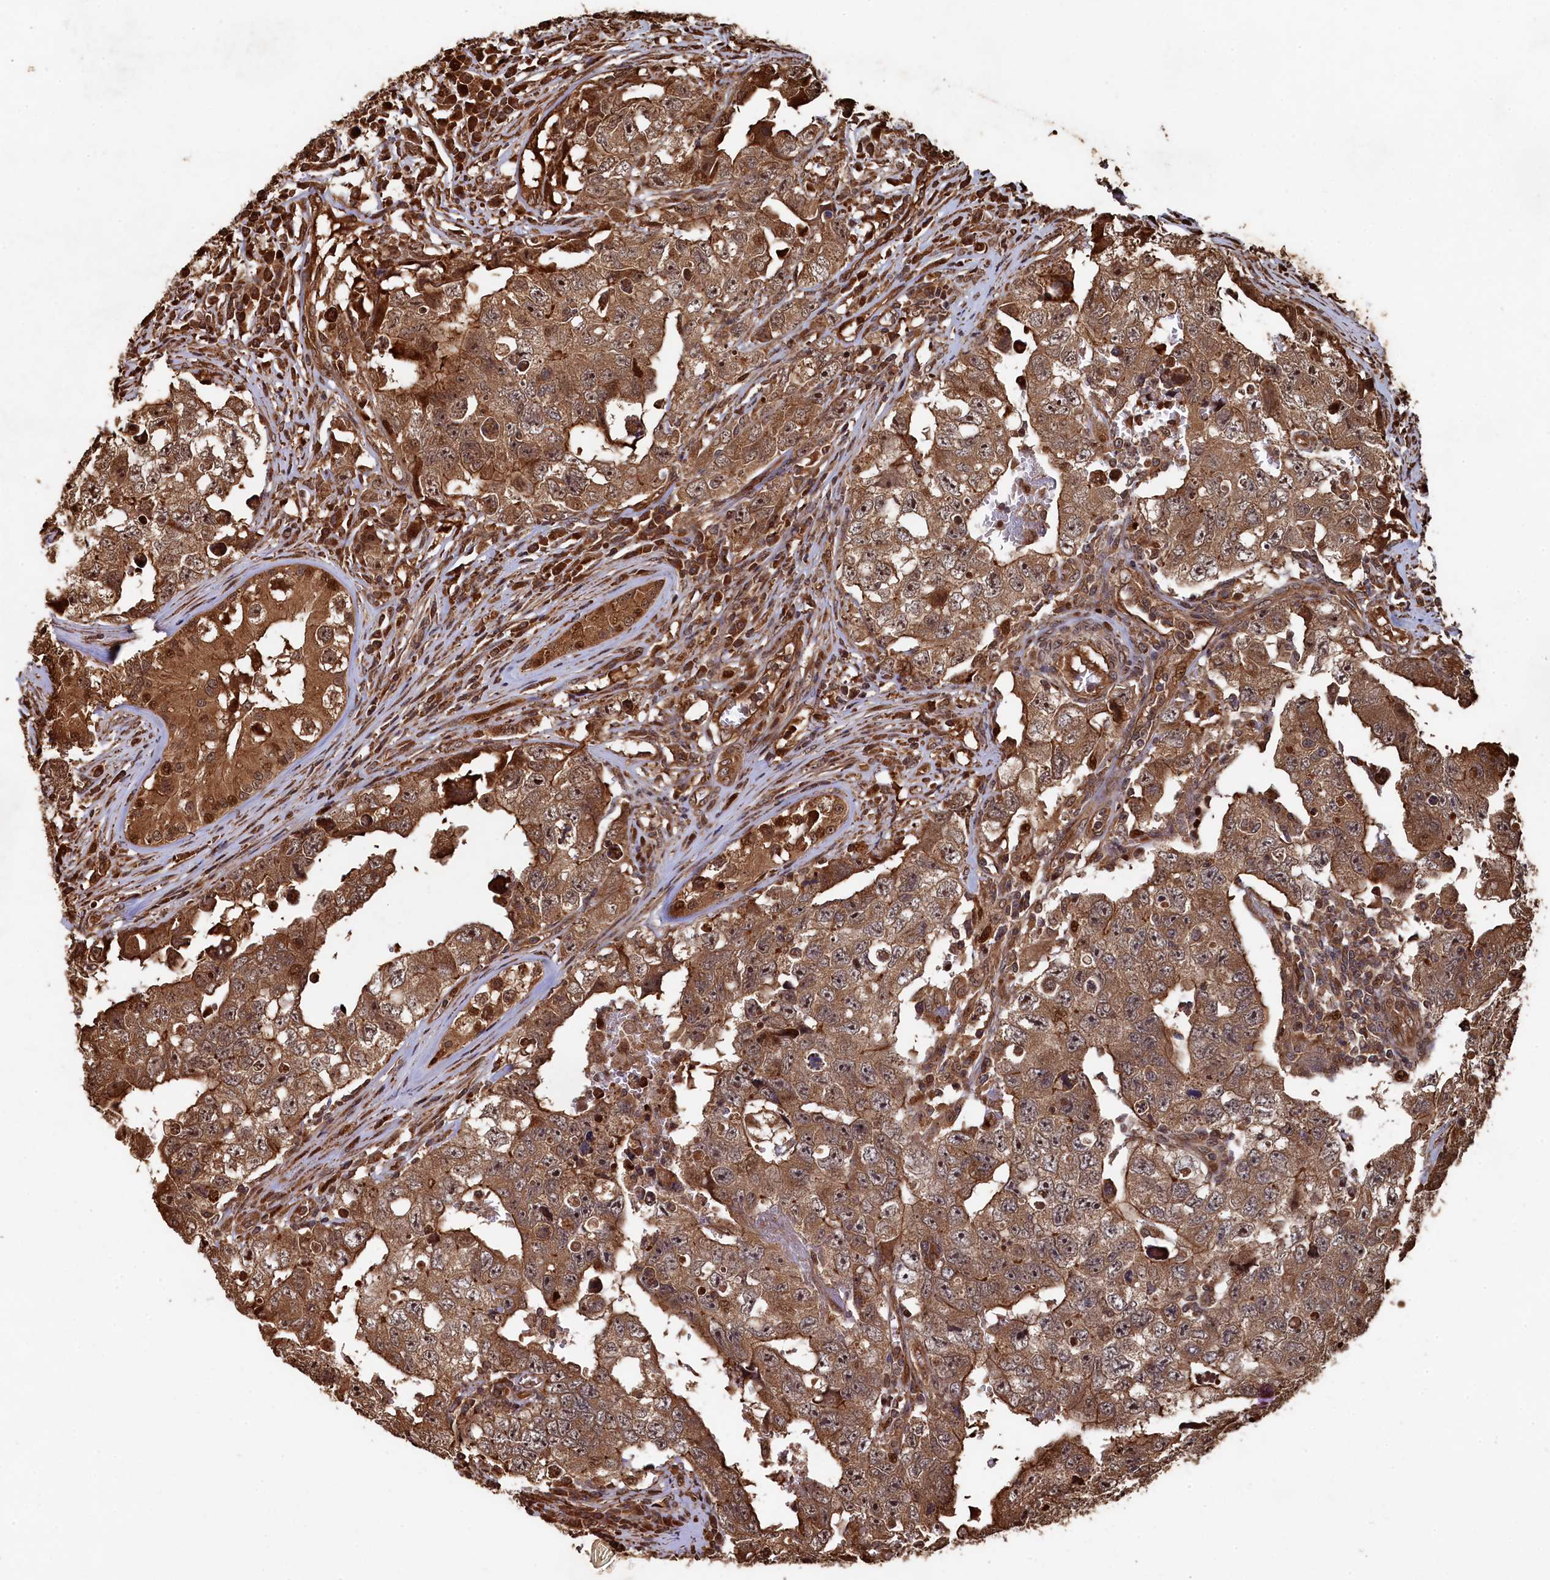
{"staining": {"intensity": "moderate", "quantity": ">75%", "location": "cytoplasmic/membranous"}, "tissue": "testis cancer", "cell_type": "Tumor cells", "image_type": "cancer", "snomed": [{"axis": "morphology", "description": "Carcinoma, Embryonal, NOS"}, {"axis": "topography", "description": "Testis"}], "caption": "The photomicrograph exhibits staining of embryonal carcinoma (testis), revealing moderate cytoplasmic/membranous protein expression (brown color) within tumor cells. The staining was performed using DAB (3,3'-diaminobenzidine) to visualize the protein expression in brown, while the nuclei were stained in blue with hematoxylin (Magnification: 20x).", "gene": "PIGN", "patient": {"sex": "male", "age": 17}}